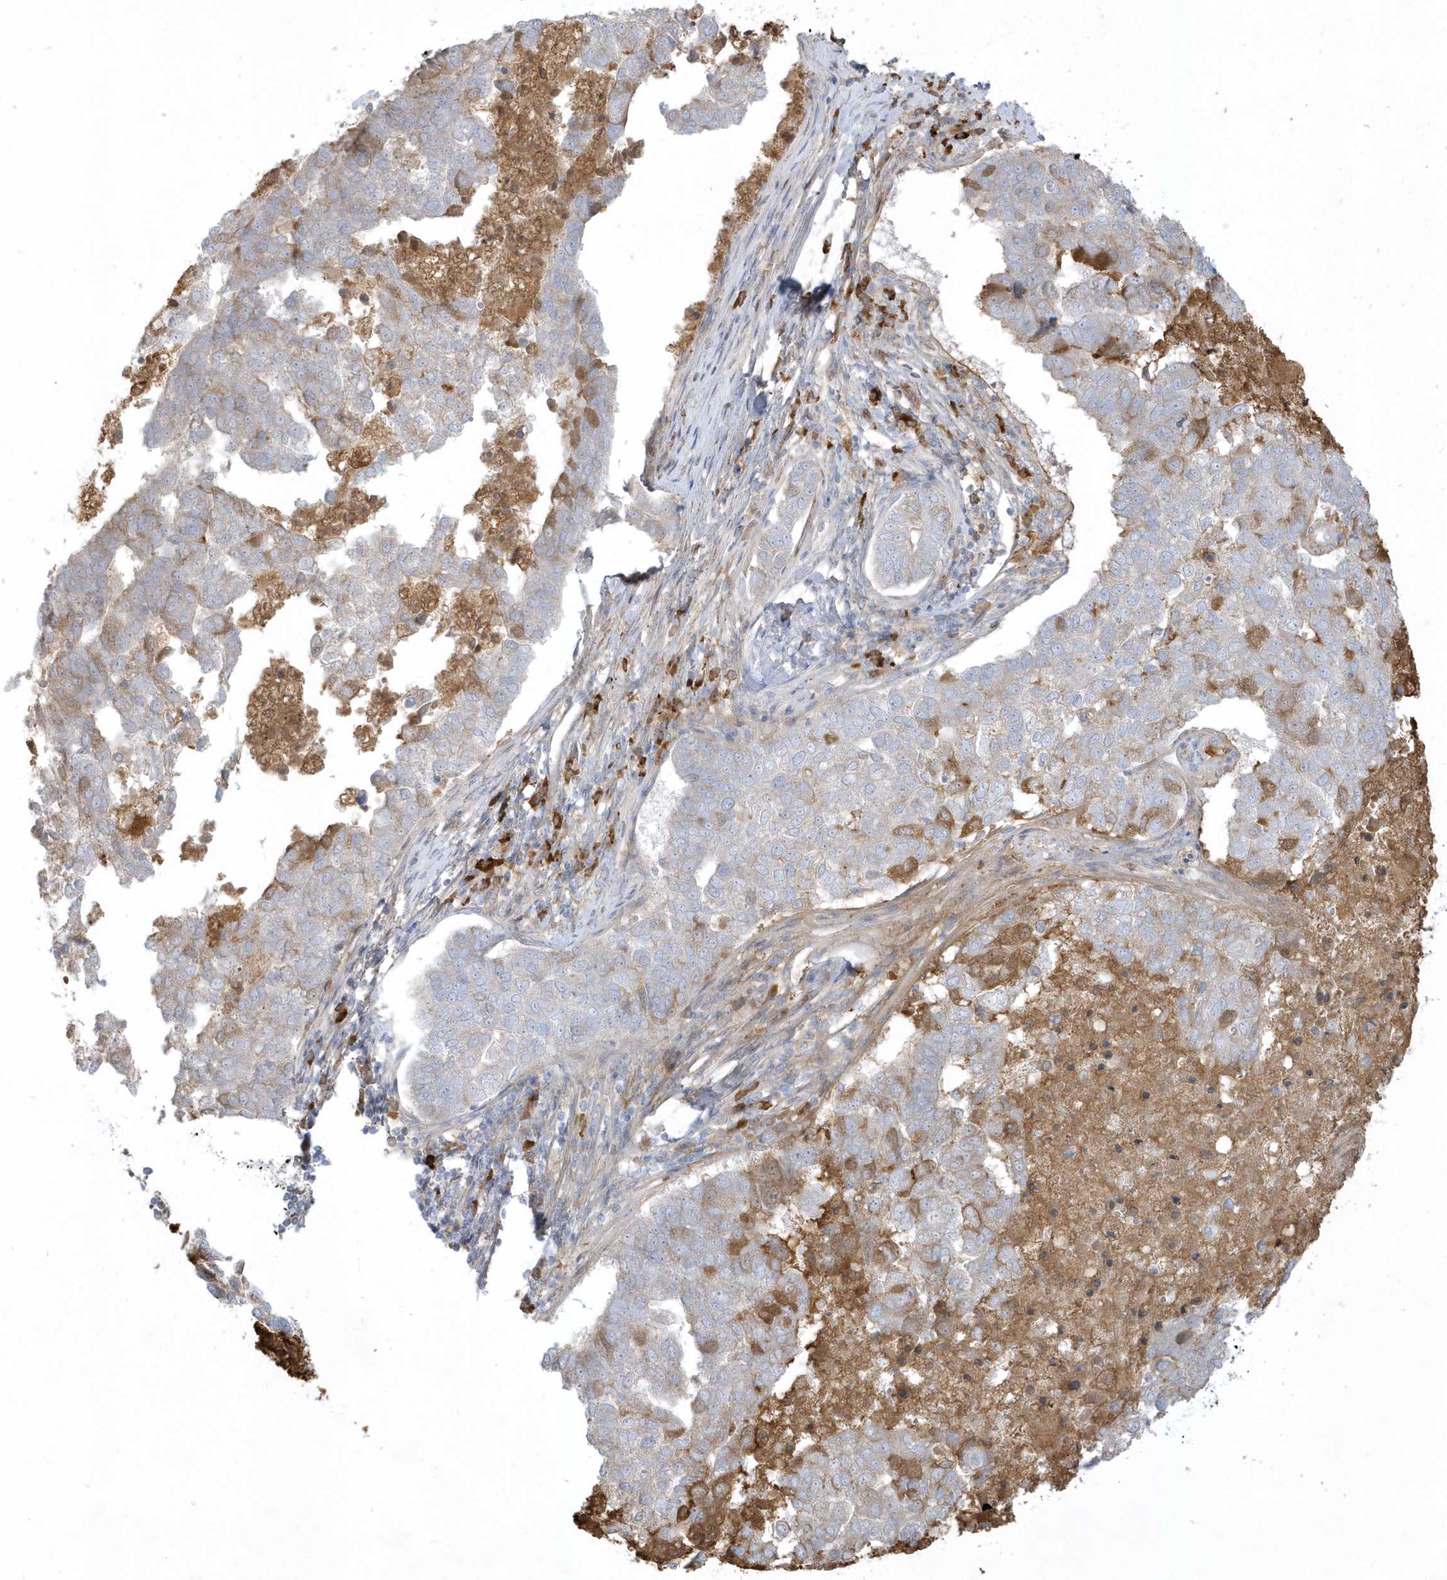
{"staining": {"intensity": "moderate", "quantity": "<25%", "location": "cytoplasmic/membranous"}, "tissue": "pancreatic cancer", "cell_type": "Tumor cells", "image_type": "cancer", "snomed": [{"axis": "morphology", "description": "Adenocarcinoma, NOS"}, {"axis": "topography", "description": "Pancreas"}], "caption": "This is an image of IHC staining of pancreatic cancer (adenocarcinoma), which shows moderate positivity in the cytoplasmic/membranous of tumor cells.", "gene": "THADA", "patient": {"sex": "female", "age": 61}}